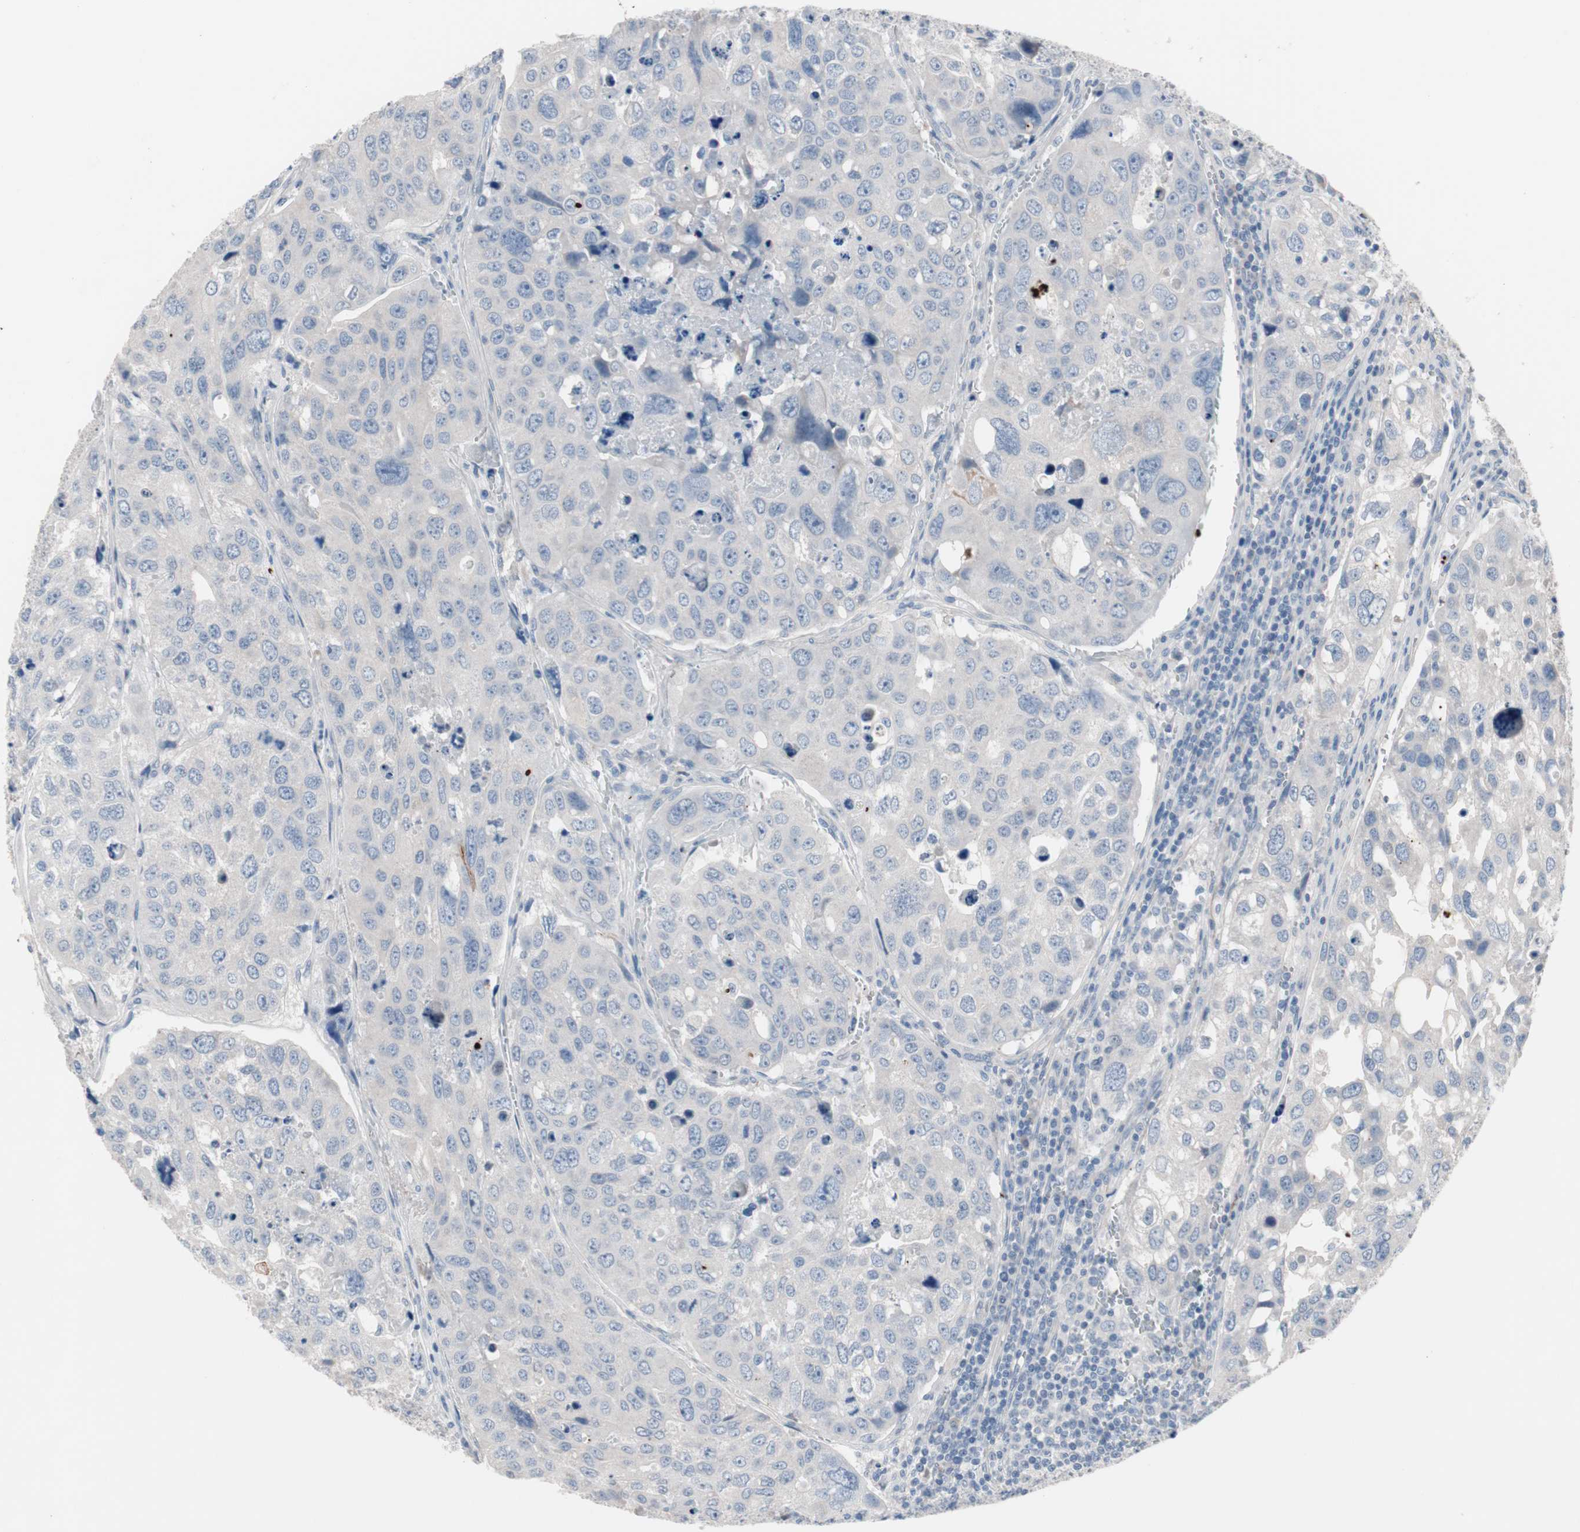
{"staining": {"intensity": "negative", "quantity": "none", "location": "none"}, "tissue": "urothelial cancer", "cell_type": "Tumor cells", "image_type": "cancer", "snomed": [{"axis": "morphology", "description": "Urothelial carcinoma, High grade"}, {"axis": "topography", "description": "Lymph node"}, {"axis": "topography", "description": "Urinary bladder"}], "caption": "A micrograph of human urothelial cancer is negative for staining in tumor cells.", "gene": "ULBP1", "patient": {"sex": "male", "age": 51}}